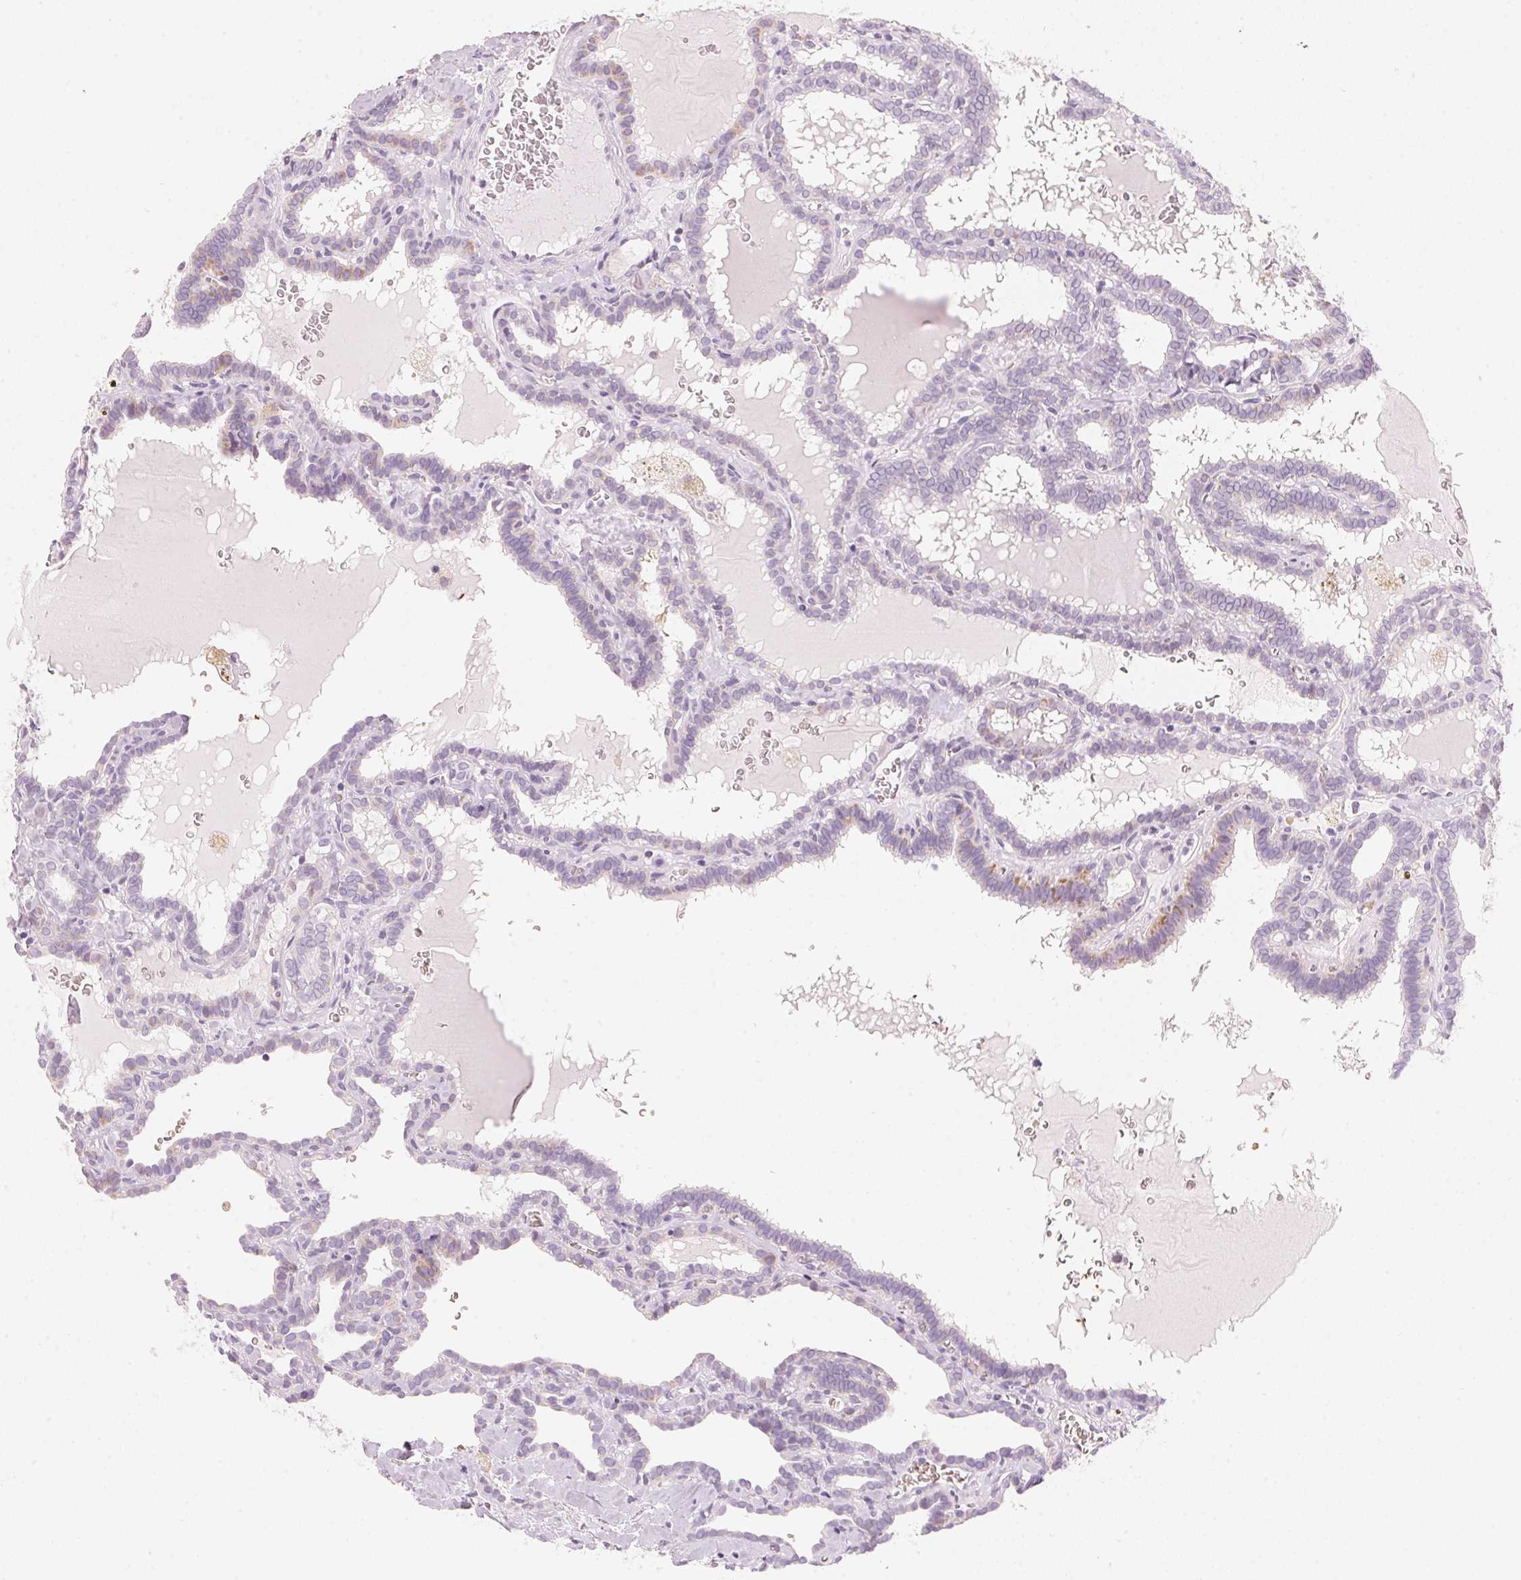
{"staining": {"intensity": "weak", "quantity": "<25%", "location": "cytoplasmic/membranous"}, "tissue": "thyroid cancer", "cell_type": "Tumor cells", "image_type": "cancer", "snomed": [{"axis": "morphology", "description": "Papillary adenocarcinoma, NOS"}, {"axis": "topography", "description": "Thyroid gland"}], "caption": "A high-resolution micrograph shows IHC staining of thyroid papillary adenocarcinoma, which demonstrates no significant staining in tumor cells.", "gene": "HOXB13", "patient": {"sex": "female", "age": 39}}